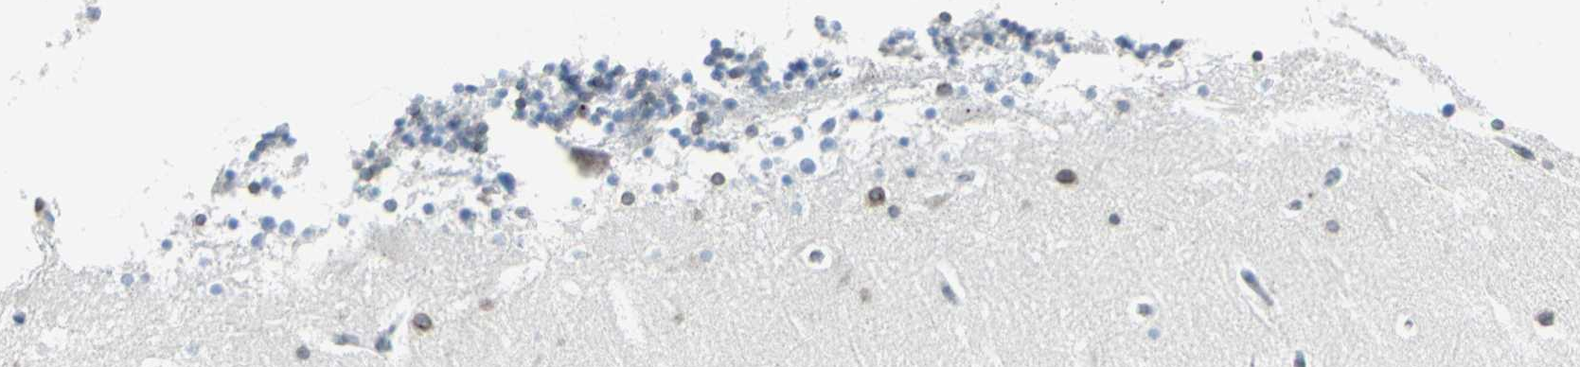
{"staining": {"intensity": "weak", "quantity": ">75%", "location": "cytoplasmic/membranous,nuclear"}, "tissue": "cerebellum", "cell_type": "Cells in molecular layer", "image_type": "normal", "snomed": [{"axis": "morphology", "description": "Normal tissue, NOS"}, {"axis": "topography", "description": "Cerebellum"}], "caption": "Cells in molecular layer exhibit weak cytoplasmic/membranous,nuclear positivity in about >75% of cells in benign cerebellum.", "gene": "SNUPN", "patient": {"sex": "male", "age": 45}}